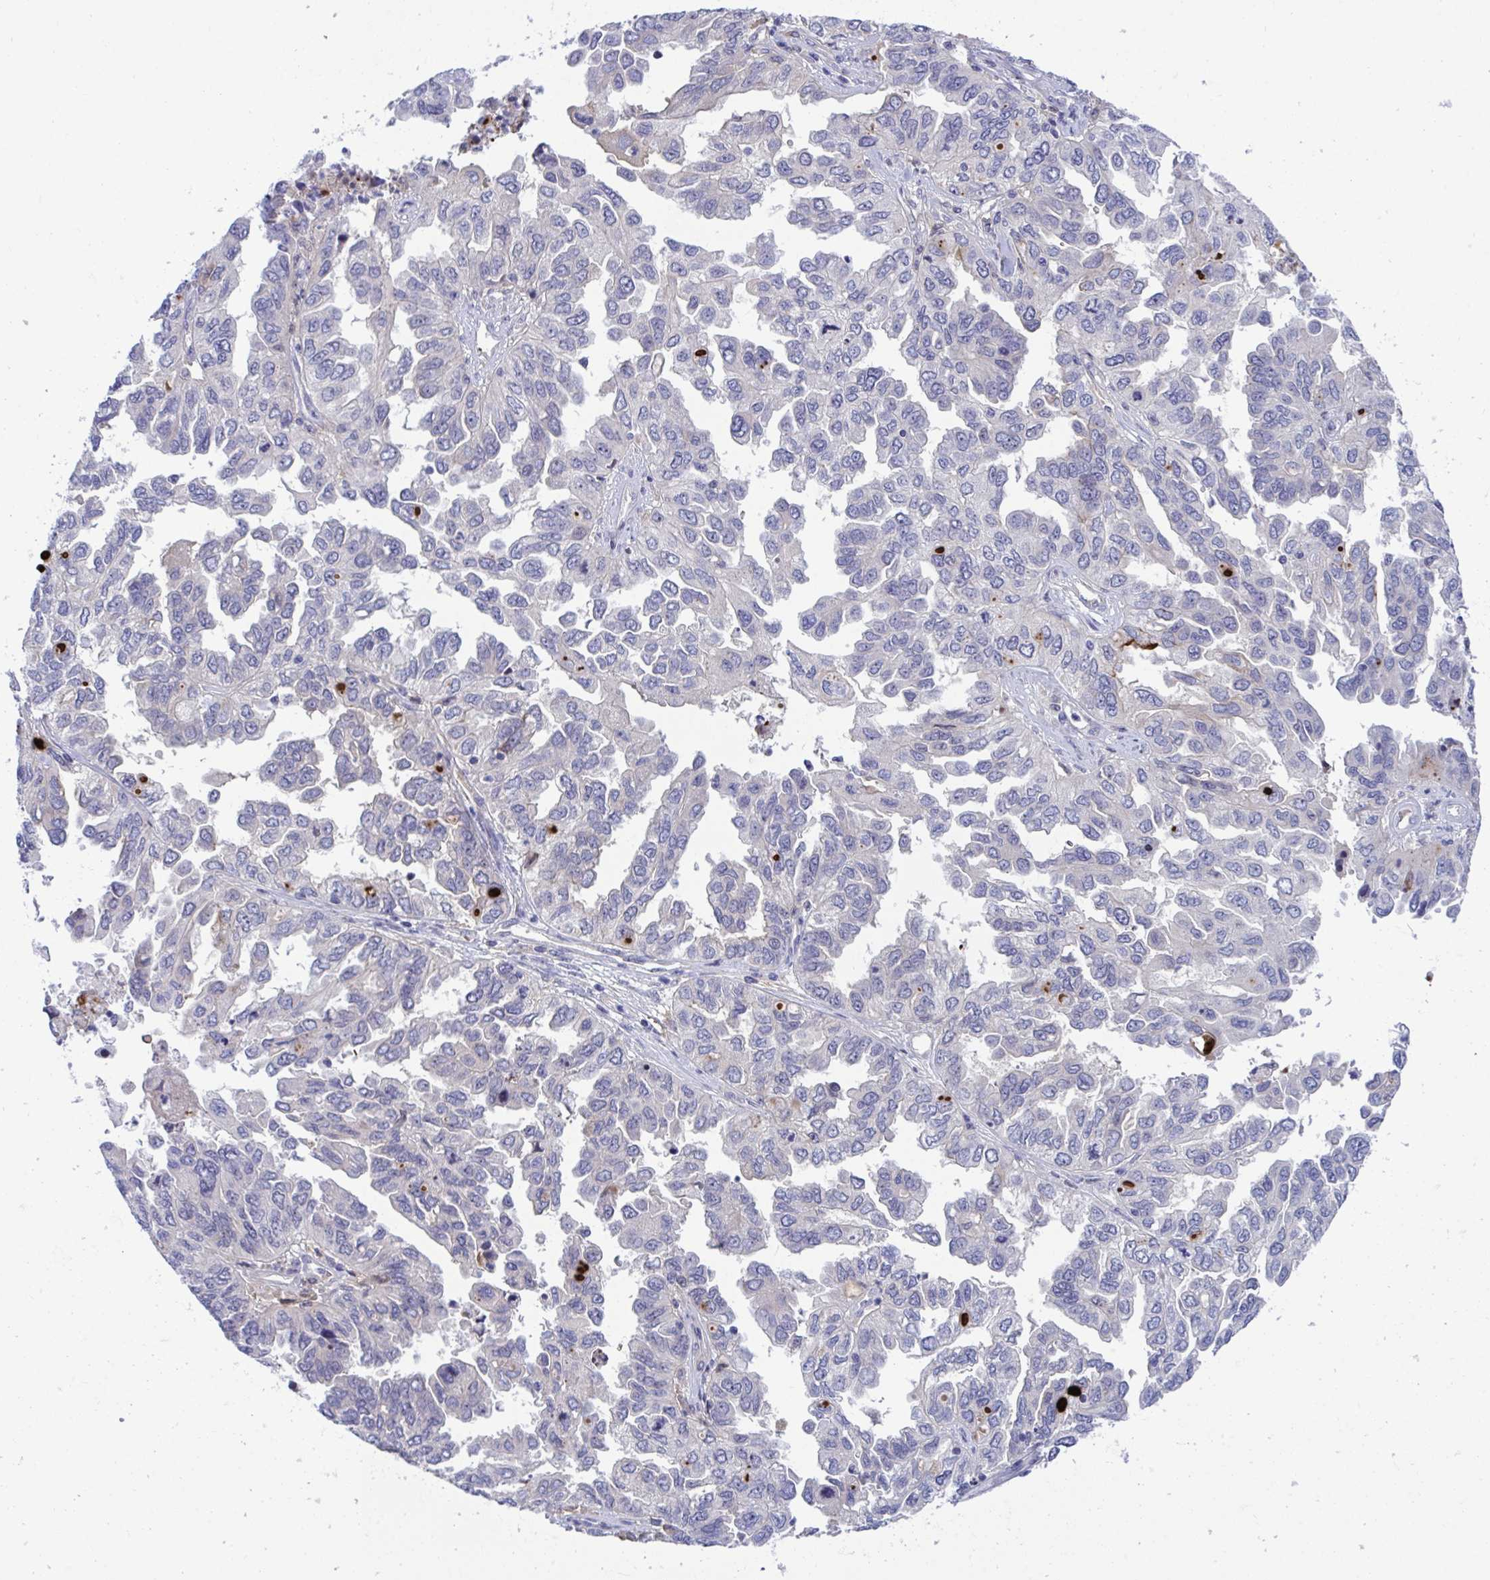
{"staining": {"intensity": "moderate", "quantity": "<25%", "location": "cytoplasmic/membranous"}, "tissue": "ovarian cancer", "cell_type": "Tumor cells", "image_type": "cancer", "snomed": [{"axis": "morphology", "description": "Cystadenocarcinoma, serous, NOS"}, {"axis": "topography", "description": "Ovary"}], "caption": "IHC photomicrograph of neoplastic tissue: ovarian cancer stained using IHC displays low levels of moderate protein expression localized specifically in the cytoplasmic/membranous of tumor cells, appearing as a cytoplasmic/membranous brown color.", "gene": "CENPQ", "patient": {"sex": "female", "age": 53}}